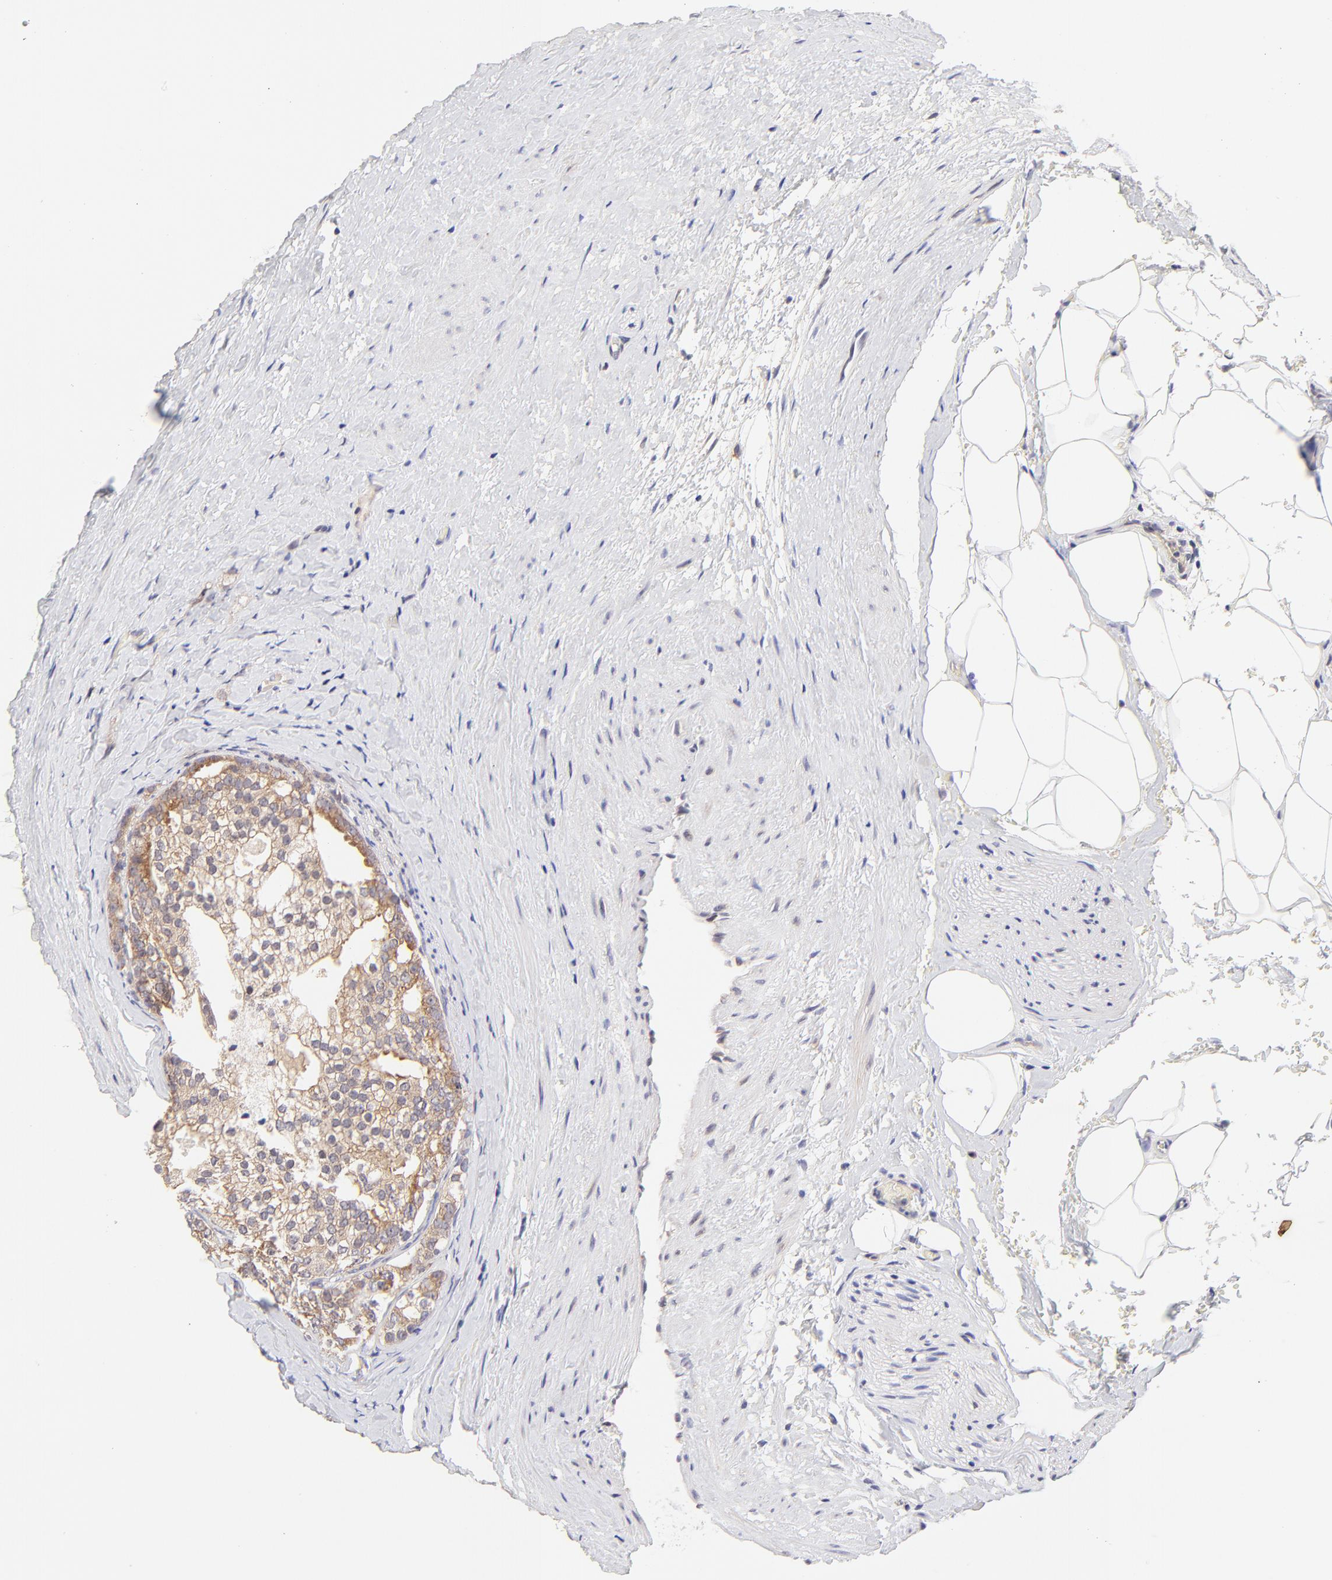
{"staining": {"intensity": "moderate", "quantity": ">75%", "location": "cytoplasmic/membranous"}, "tissue": "prostate cancer", "cell_type": "Tumor cells", "image_type": "cancer", "snomed": [{"axis": "morphology", "description": "Adenocarcinoma, Medium grade"}, {"axis": "topography", "description": "Prostate"}], "caption": "Human prostate cancer (adenocarcinoma (medium-grade)) stained with a brown dye reveals moderate cytoplasmic/membranous positive positivity in about >75% of tumor cells.", "gene": "TNRC6B", "patient": {"sex": "male", "age": 59}}